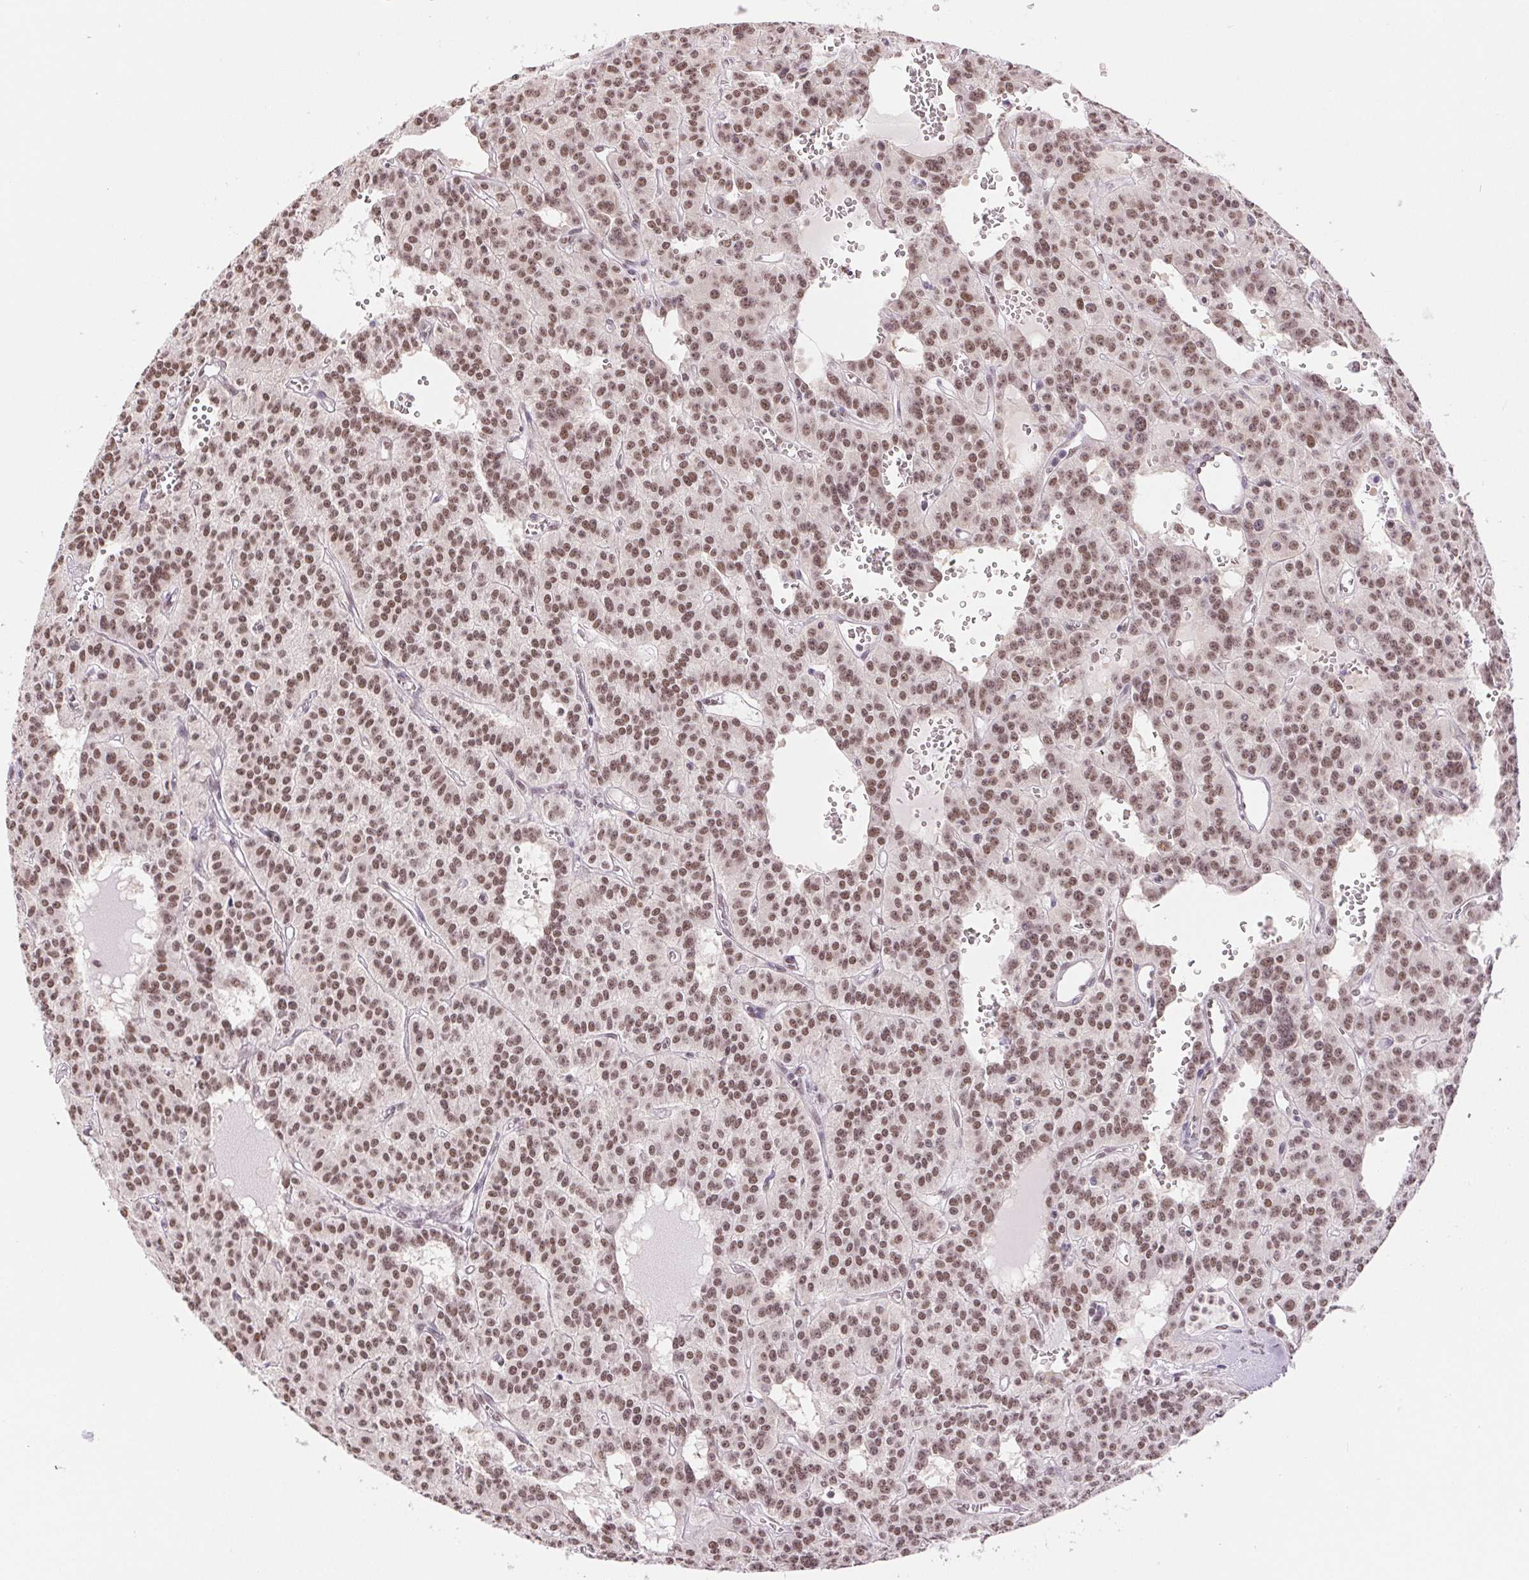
{"staining": {"intensity": "moderate", "quantity": ">75%", "location": "nuclear"}, "tissue": "carcinoid", "cell_type": "Tumor cells", "image_type": "cancer", "snomed": [{"axis": "morphology", "description": "Carcinoid, malignant, NOS"}, {"axis": "topography", "description": "Lung"}], "caption": "Immunohistochemistry (IHC) of human carcinoid (malignant) reveals medium levels of moderate nuclear positivity in about >75% of tumor cells.", "gene": "RPRD1B", "patient": {"sex": "female", "age": 71}}